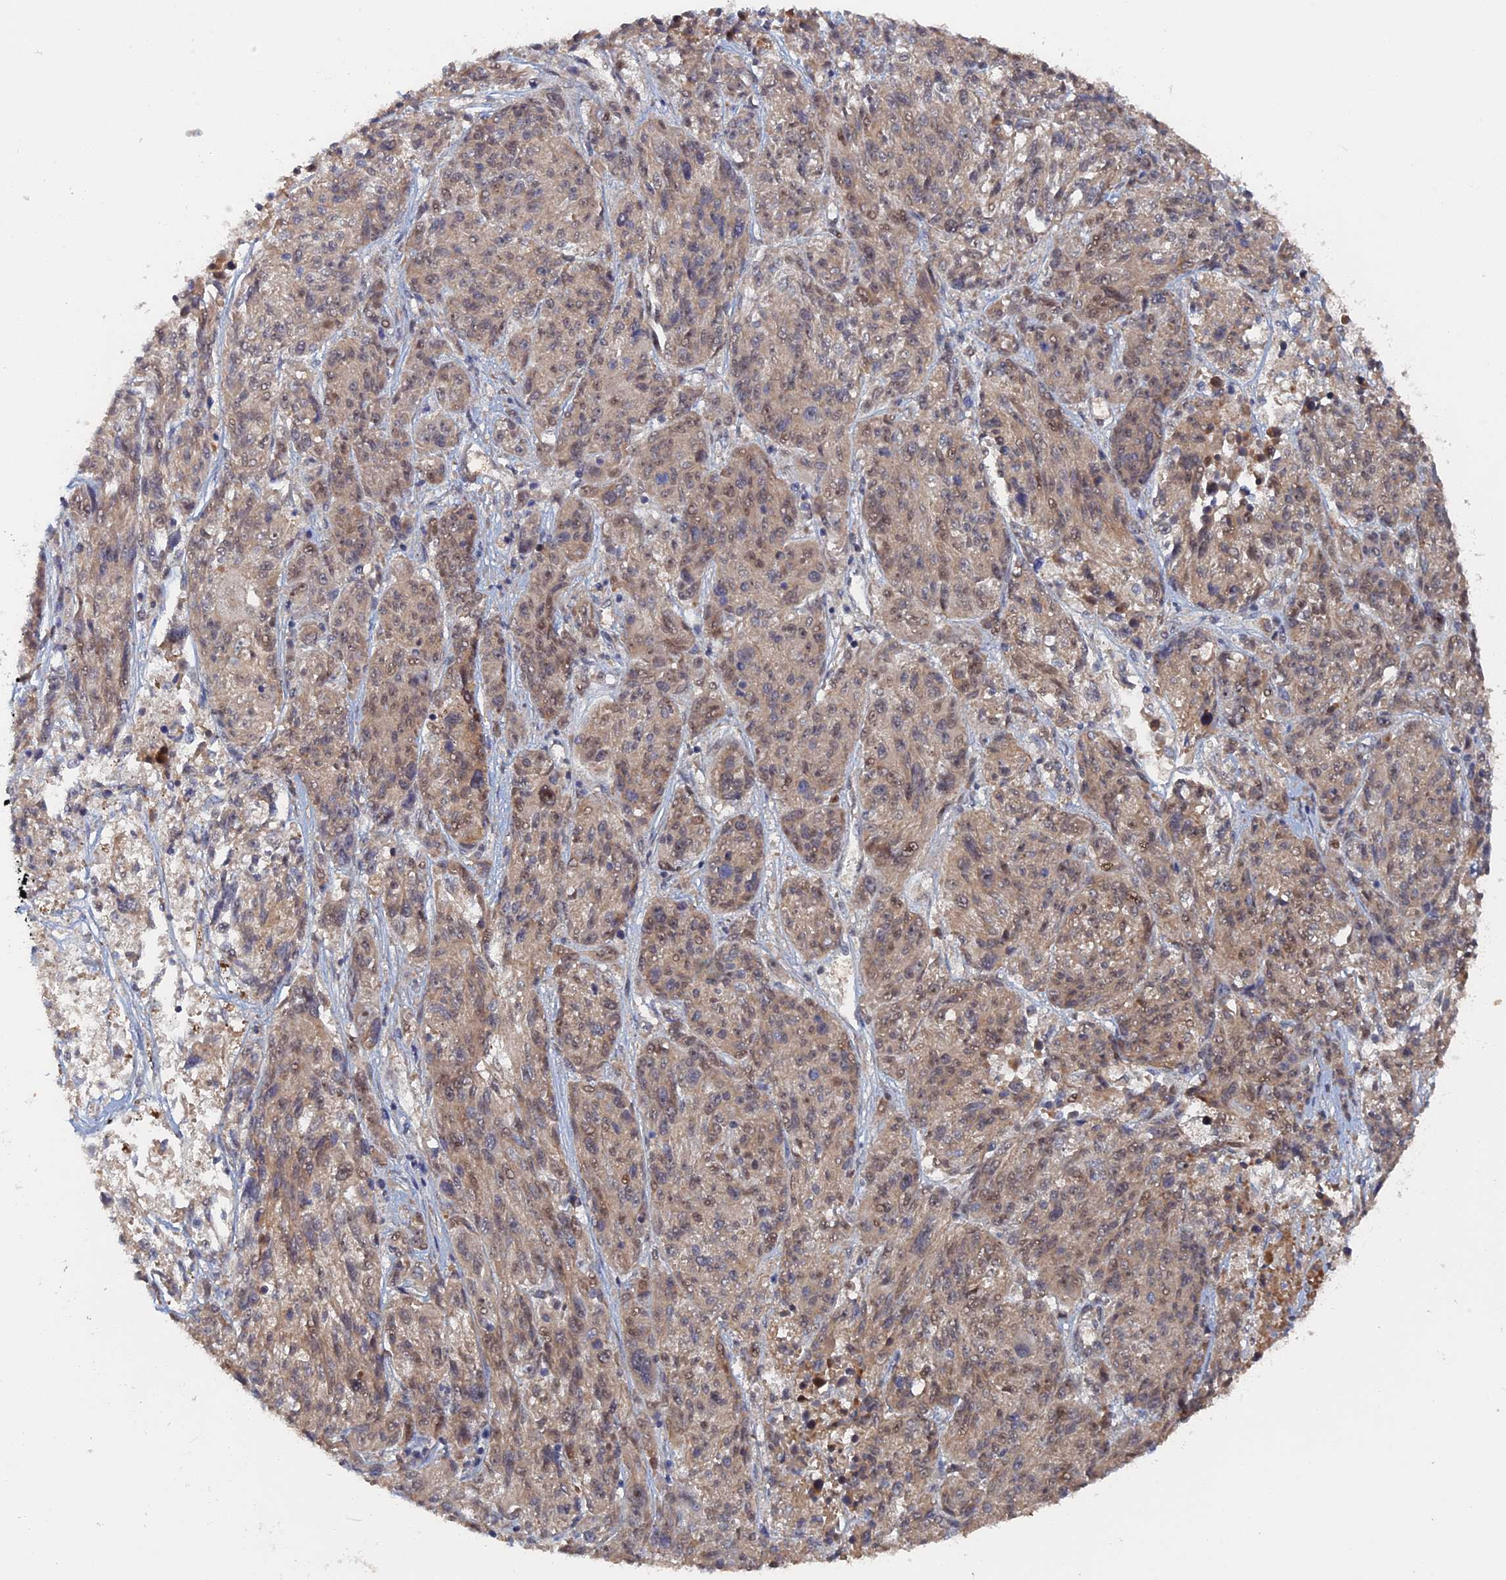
{"staining": {"intensity": "weak", "quantity": "25%-75%", "location": "cytoplasmic/membranous,nuclear"}, "tissue": "melanoma", "cell_type": "Tumor cells", "image_type": "cancer", "snomed": [{"axis": "morphology", "description": "Malignant melanoma, NOS"}, {"axis": "topography", "description": "Skin"}], "caption": "About 25%-75% of tumor cells in human melanoma exhibit weak cytoplasmic/membranous and nuclear protein positivity as visualized by brown immunohistochemical staining.", "gene": "ELOVL6", "patient": {"sex": "male", "age": 53}}